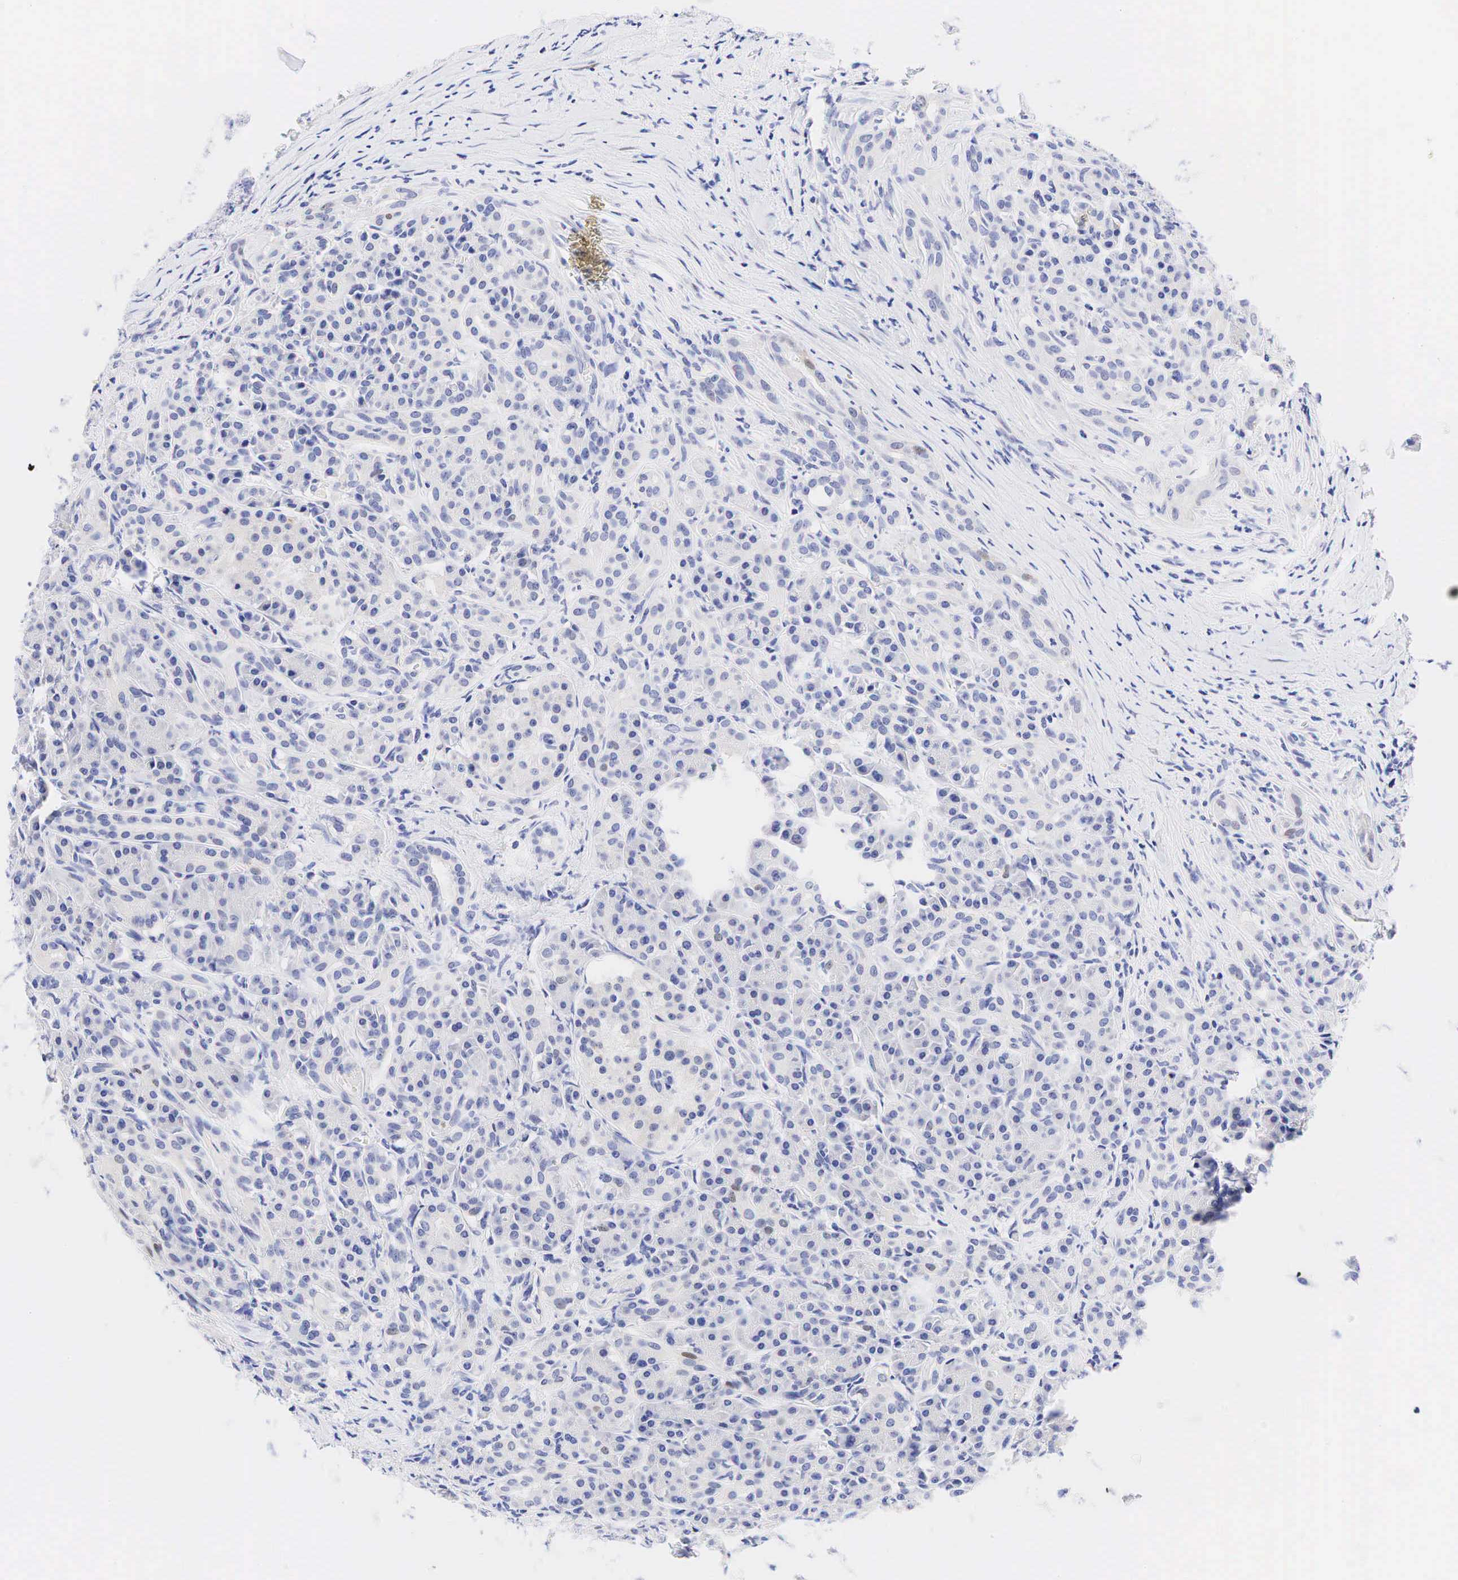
{"staining": {"intensity": "negative", "quantity": "none", "location": "none"}, "tissue": "pancreas", "cell_type": "Exocrine glandular cells", "image_type": "normal", "snomed": [{"axis": "morphology", "description": "Normal tissue, NOS"}, {"axis": "topography", "description": "Lymph node"}, {"axis": "topography", "description": "Pancreas"}], "caption": "The micrograph displays no significant expression in exocrine glandular cells of pancreas. (DAB immunohistochemistry (IHC) visualized using brightfield microscopy, high magnification).", "gene": "CCND1", "patient": {"sex": "male", "age": 59}}